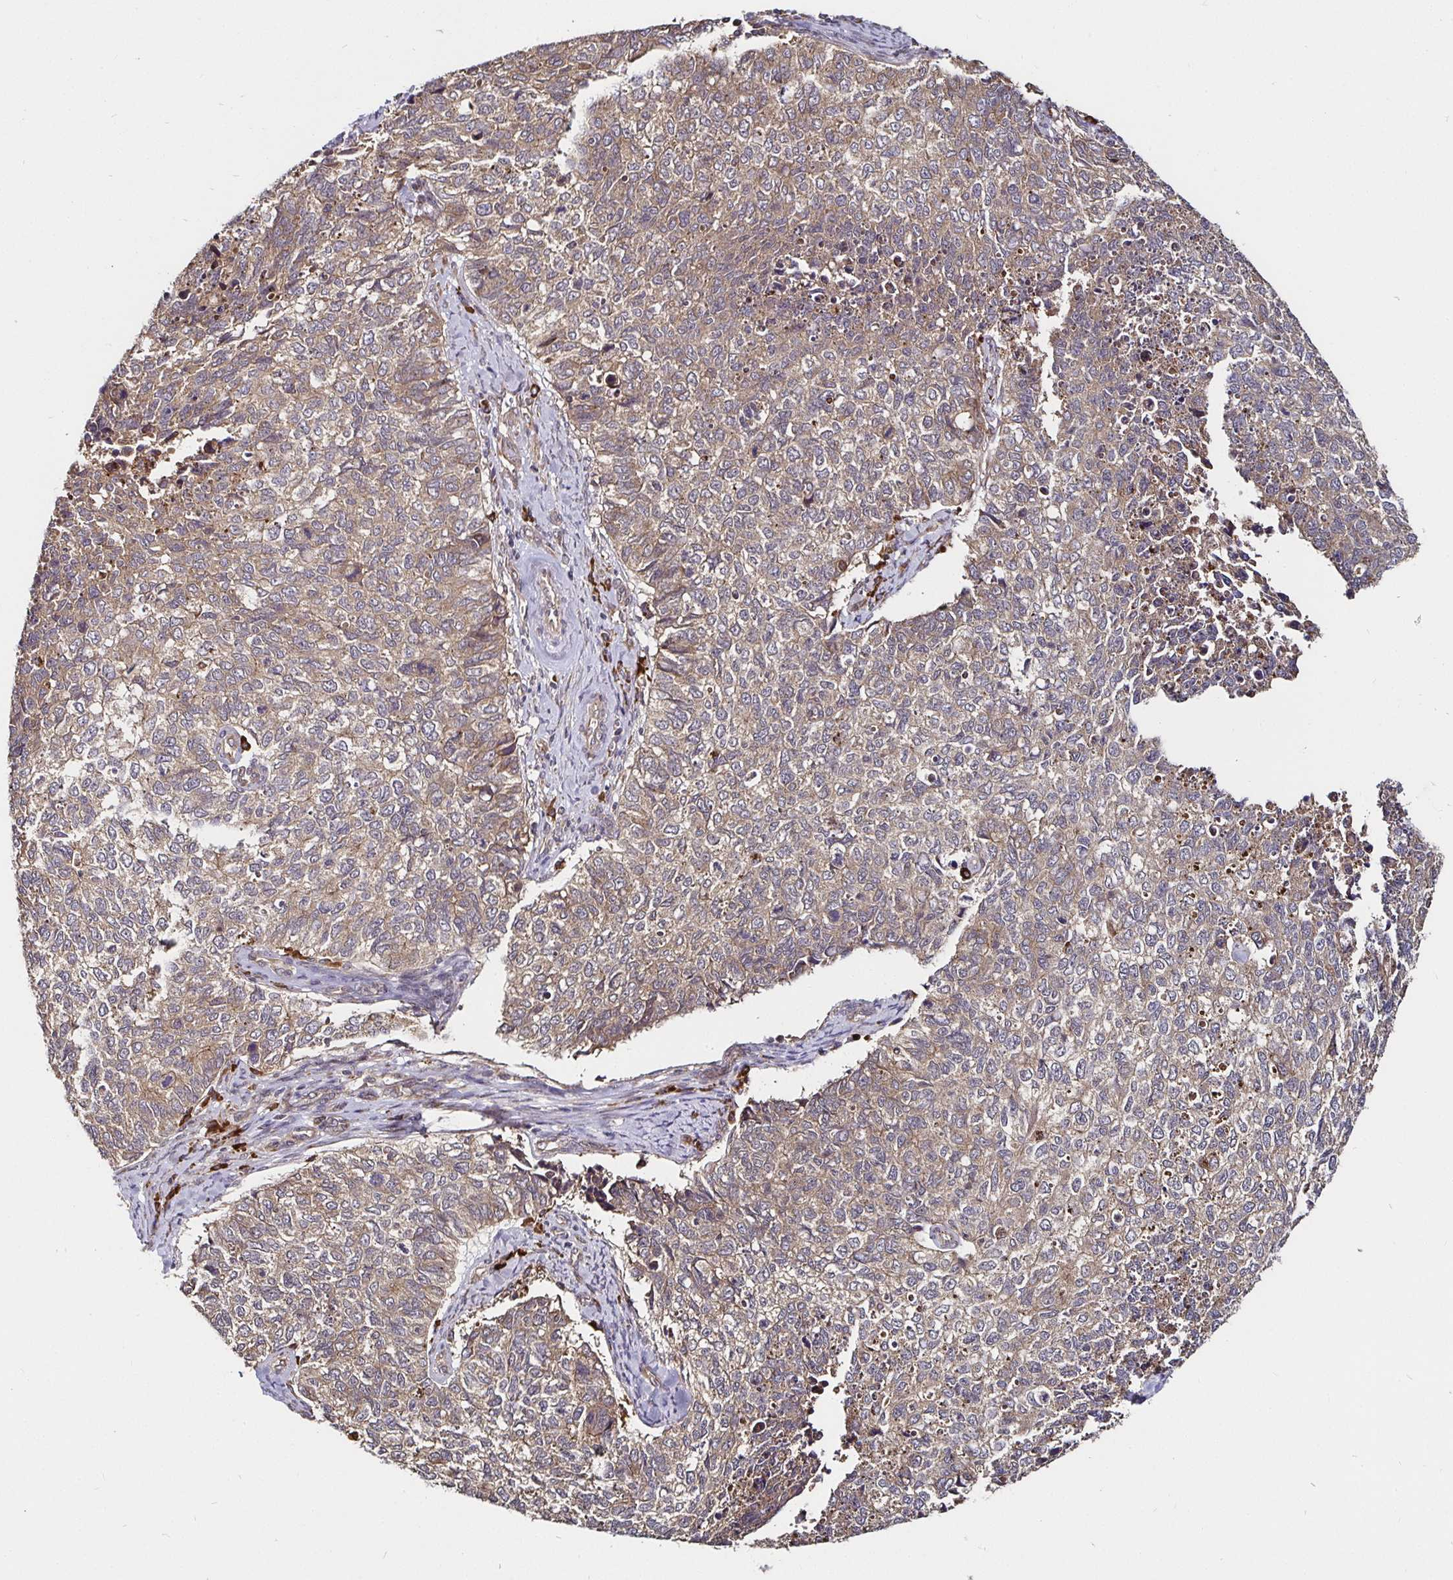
{"staining": {"intensity": "weak", "quantity": ">75%", "location": "cytoplasmic/membranous"}, "tissue": "cervical cancer", "cell_type": "Tumor cells", "image_type": "cancer", "snomed": [{"axis": "morphology", "description": "Adenocarcinoma, NOS"}, {"axis": "topography", "description": "Cervix"}], "caption": "IHC photomicrograph of neoplastic tissue: cervical adenocarcinoma stained using IHC reveals low levels of weak protein expression localized specifically in the cytoplasmic/membranous of tumor cells, appearing as a cytoplasmic/membranous brown color.", "gene": "MLST8", "patient": {"sex": "female", "age": 63}}